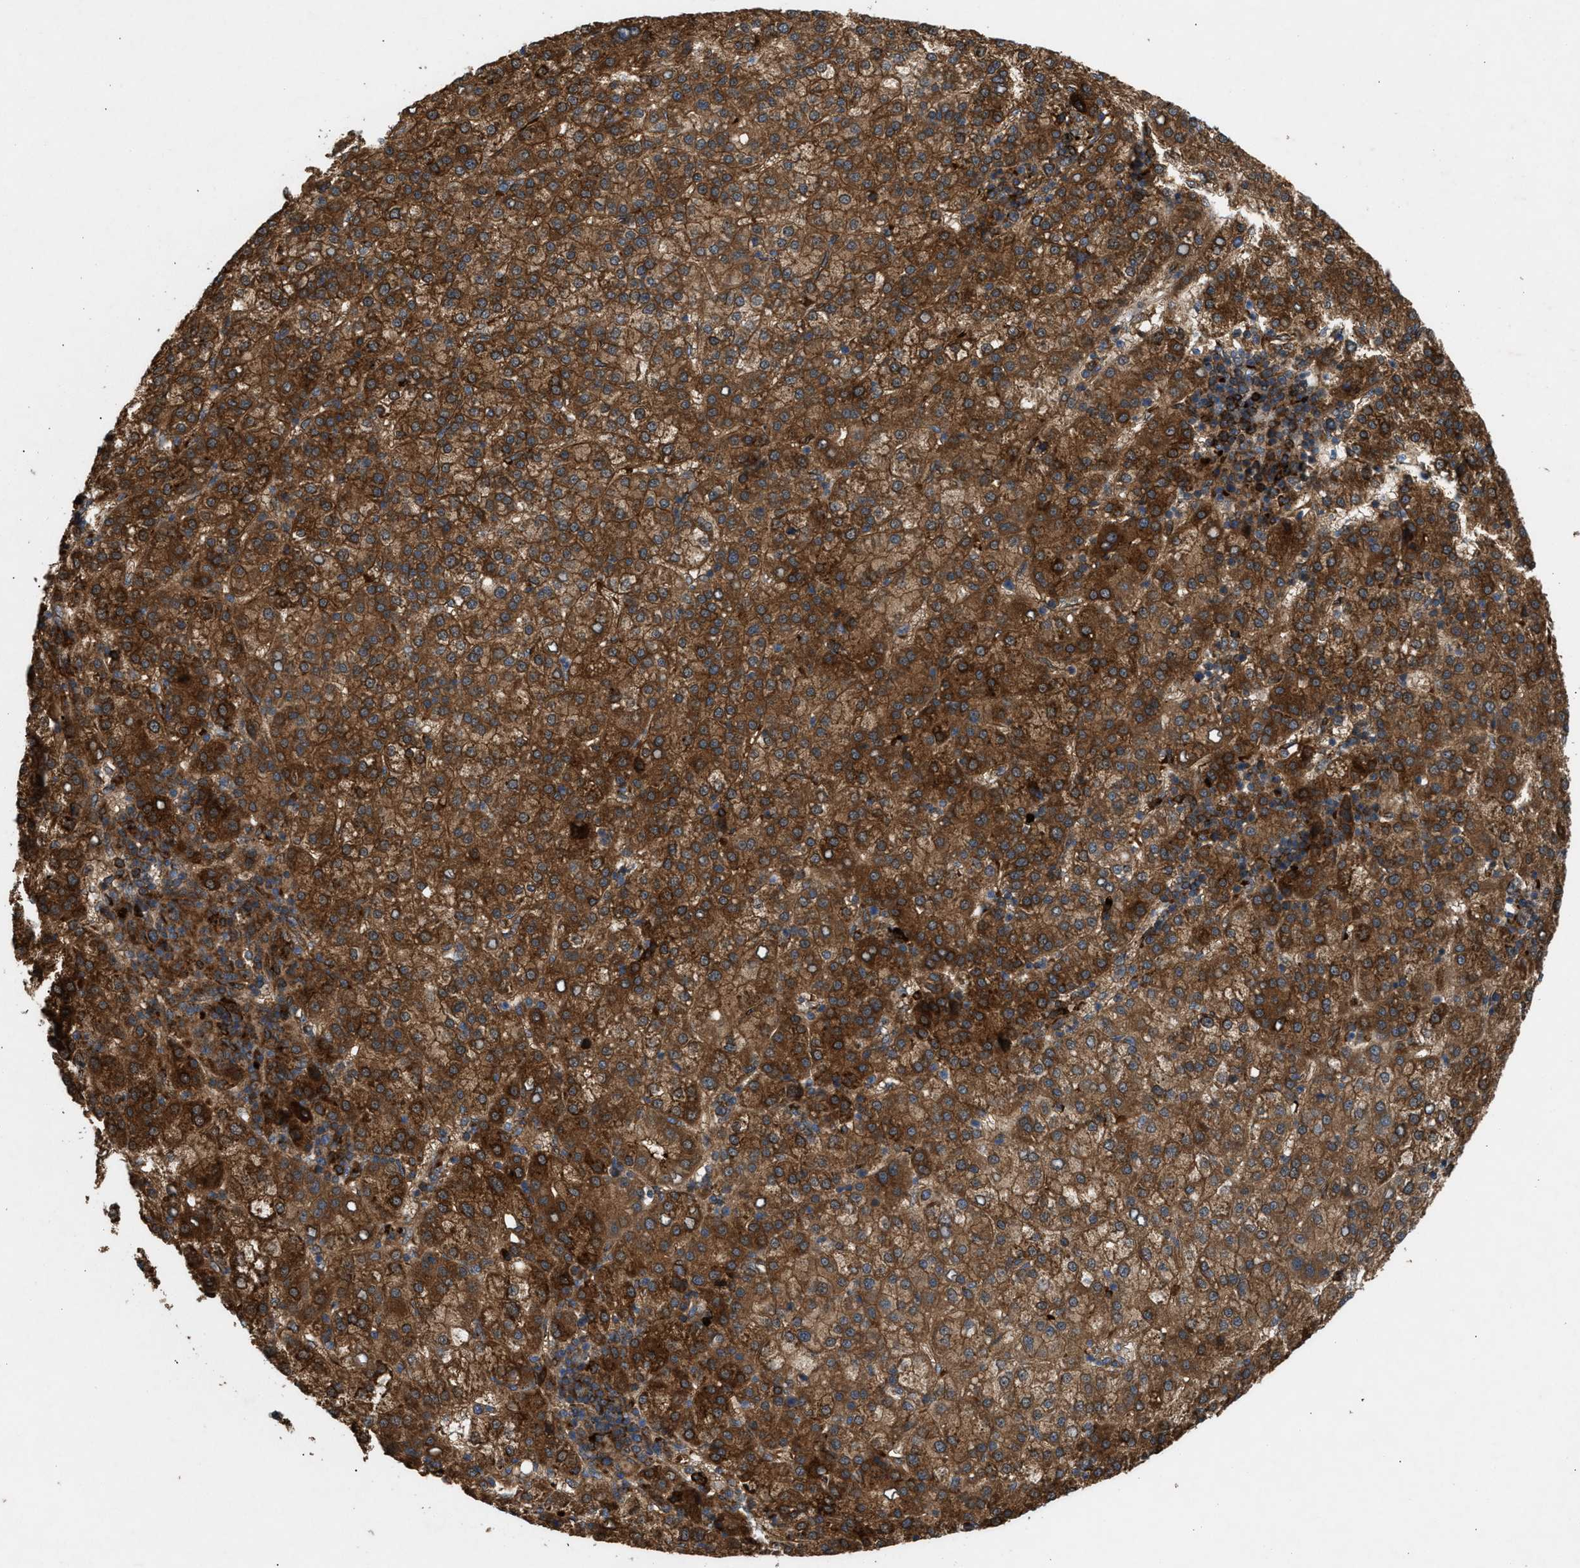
{"staining": {"intensity": "strong", "quantity": ">75%", "location": "cytoplasmic/membranous"}, "tissue": "liver cancer", "cell_type": "Tumor cells", "image_type": "cancer", "snomed": [{"axis": "morphology", "description": "Carcinoma, Hepatocellular, NOS"}, {"axis": "topography", "description": "Liver"}], "caption": "The image shows immunohistochemical staining of liver hepatocellular carcinoma. There is strong cytoplasmic/membranous staining is appreciated in approximately >75% of tumor cells.", "gene": "GCC1", "patient": {"sex": "female", "age": 58}}